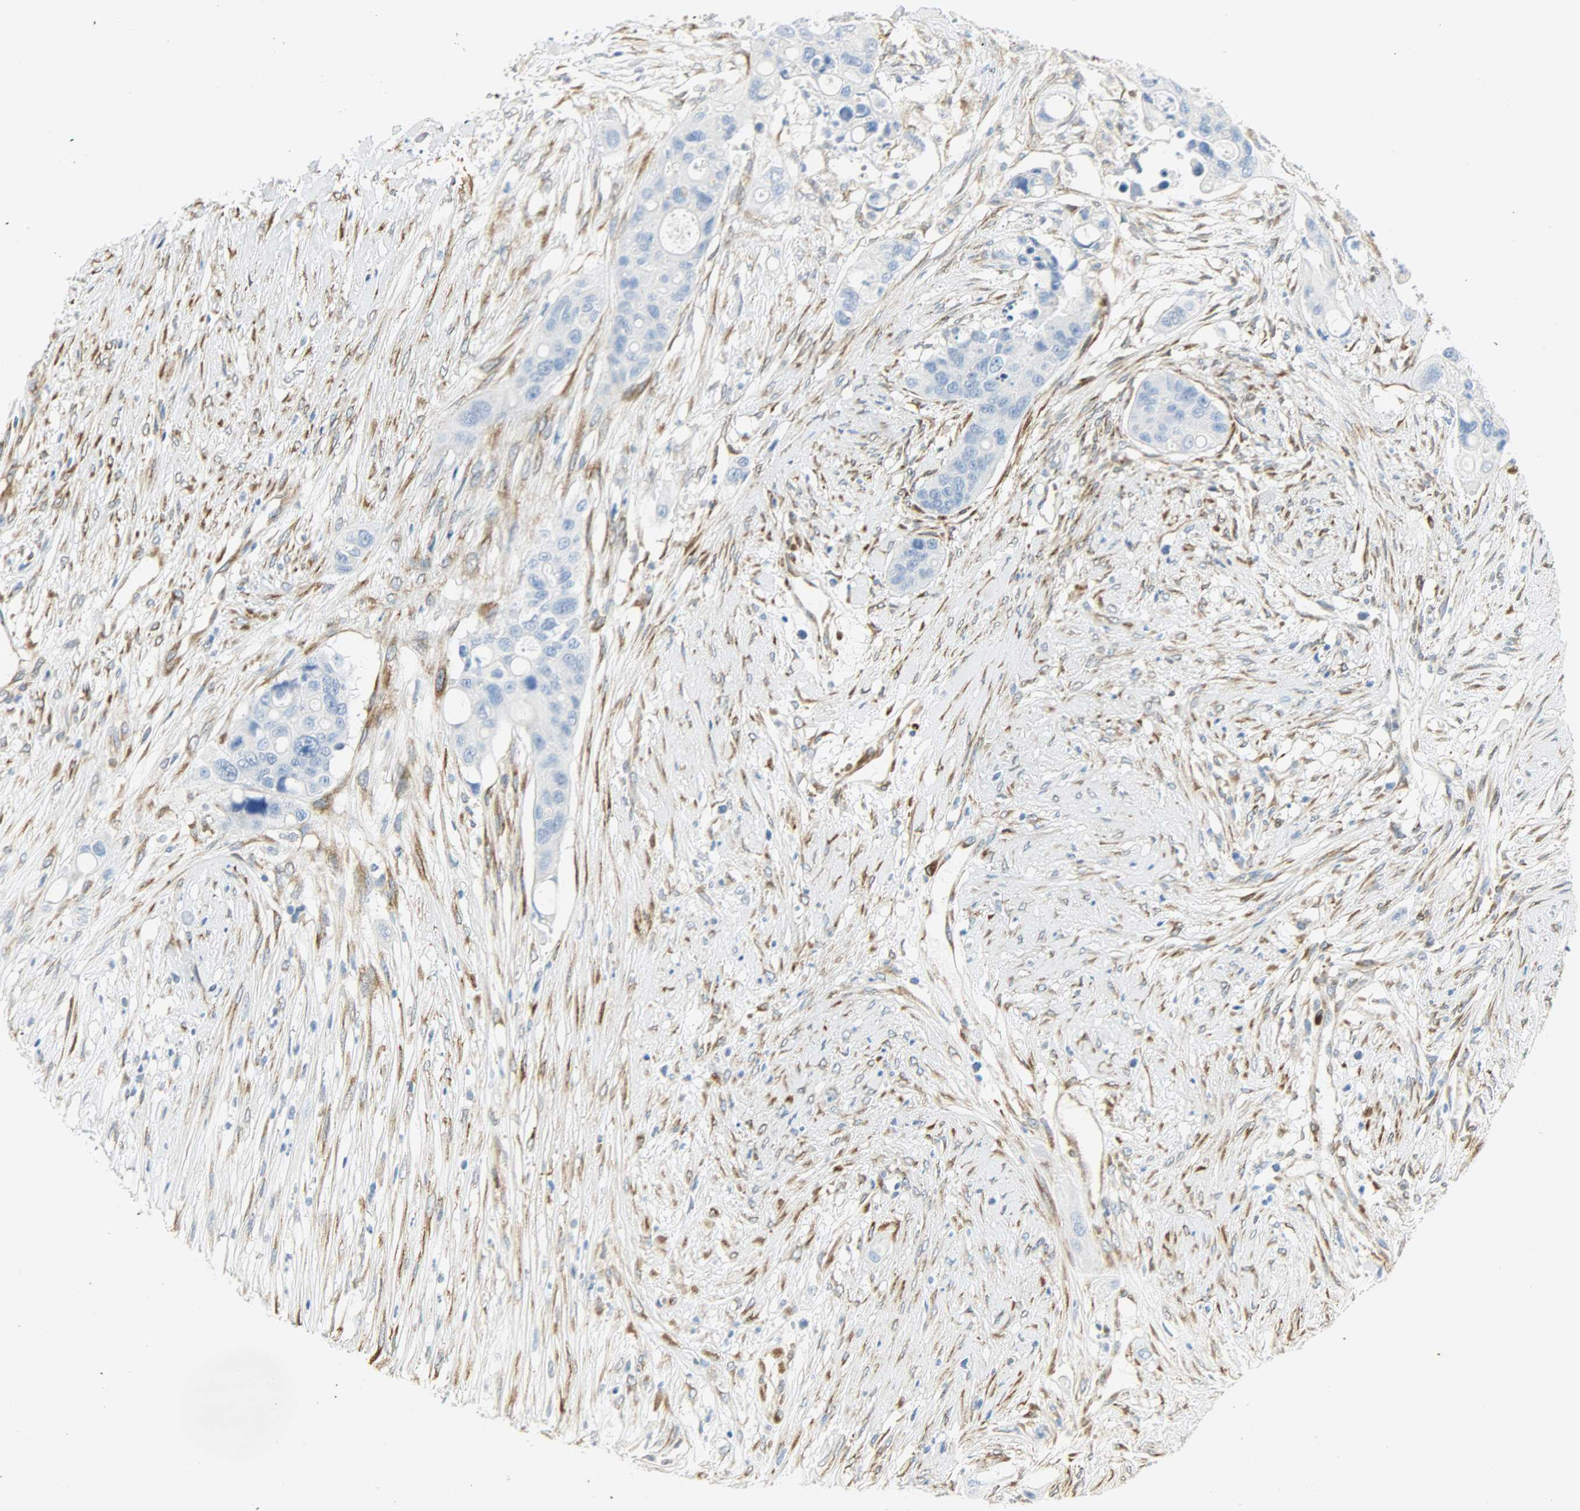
{"staining": {"intensity": "negative", "quantity": "none", "location": "none"}, "tissue": "colorectal cancer", "cell_type": "Tumor cells", "image_type": "cancer", "snomed": [{"axis": "morphology", "description": "Adenocarcinoma, NOS"}, {"axis": "topography", "description": "Colon"}], "caption": "An IHC photomicrograph of colorectal adenocarcinoma is shown. There is no staining in tumor cells of colorectal adenocarcinoma. (DAB IHC with hematoxylin counter stain).", "gene": "PKD2", "patient": {"sex": "female", "age": 57}}